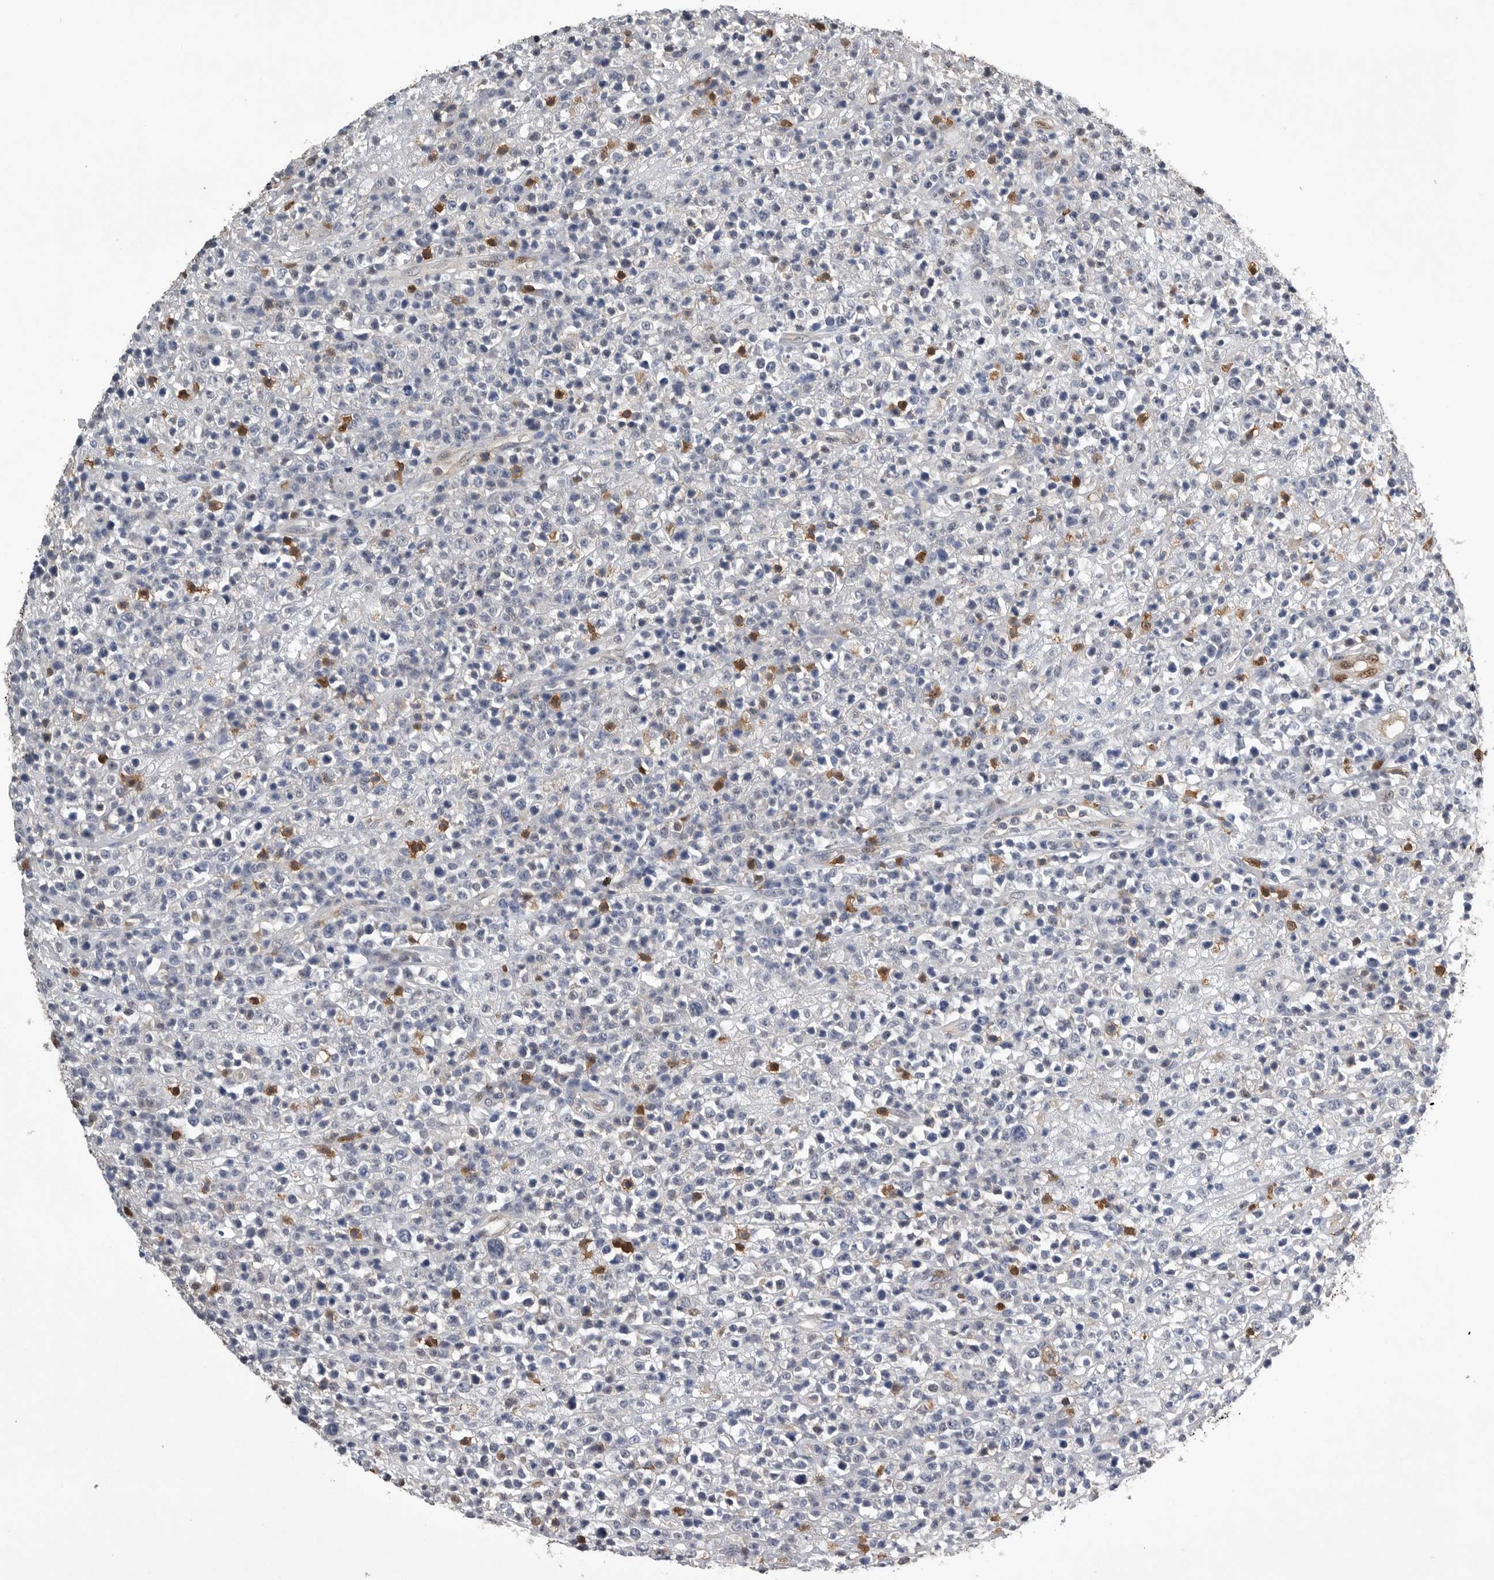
{"staining": {"intensity": "negative", "quantity": "none", "location": "none"}, "tissue": "lymphoma", "cell_type": "Tumor cells", "image_type": "cancer", "snomed": [{"axis": "morphology", "description": "Malignant lymphoma, non-Hodgkin's type, High grade"}, {"axis": "topography", "description": "Colon"}], "caption": "IHC histopathology image of neoplastic tissue: human malignant lymphoma, non-Hodgkin's type (high-grade) stained with DAB (3,3'-diaminobenzidine) demonstrates no significant protein staining in tumor cells. (DAB (3,3'-diaminobenzidine) IHC with hematoxylin counter stain).", "gene": "PDCD4", "patient": {"sex": "female", "age": 53}}